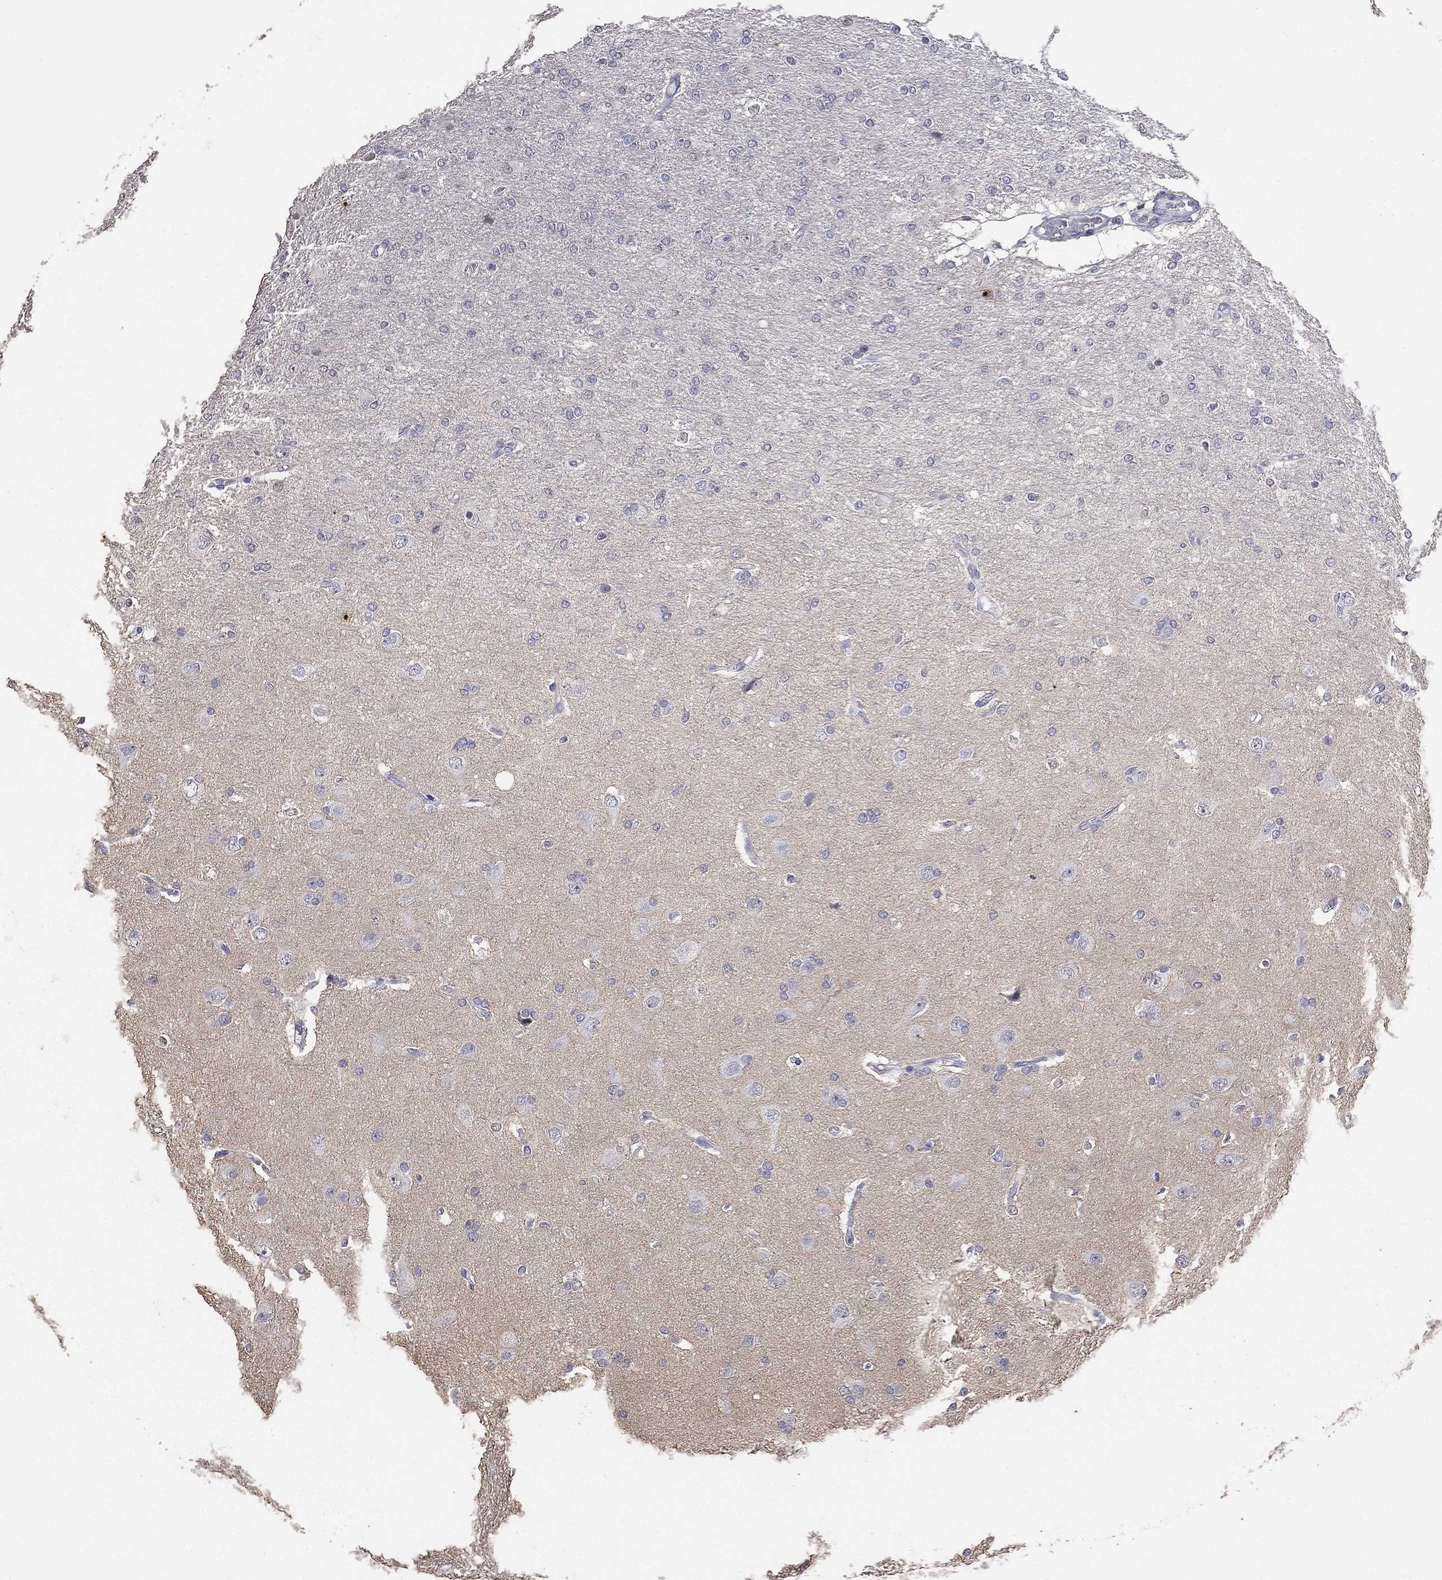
{"staining": {"intensity": "negative", "quantity": "none", "location": "none"}, "tissue": "glioma", "cell_type": "Tumor cells", "image_type": "cancer", "snomed": [{"axis": "morphology", "description": "Glioma, malignant, High grade"}, {"axis": "topography", "description": "Cerebral cortex"}], "caption": "Tumor cells are negative for brown protein staining in high-grade glioma (malignant). (DAB immunohistochemistry (IHC) with hematoxylin counter stain).", "gene": "DSG1", "patient": {"sex": "male", "age": 70}}